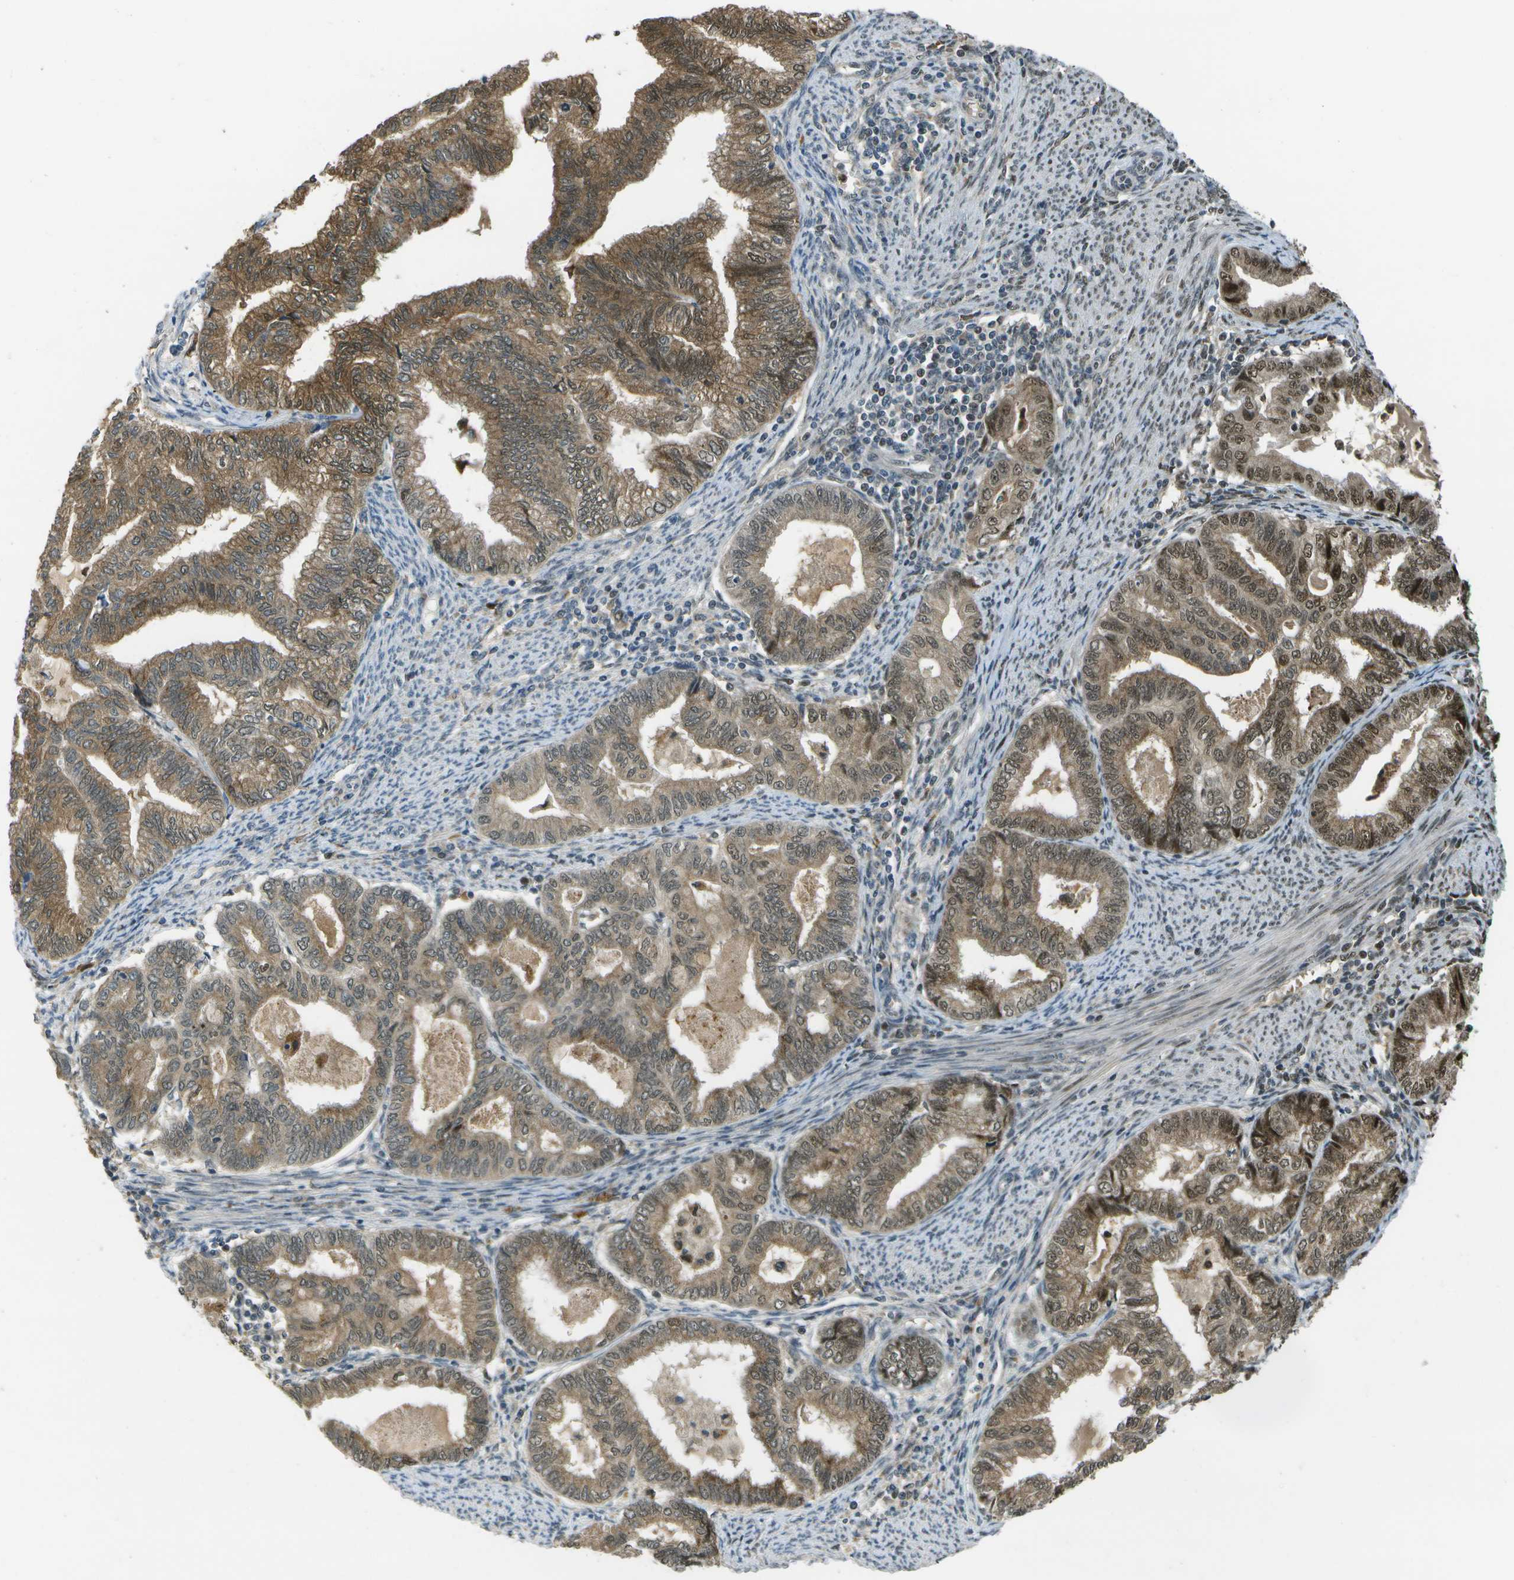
{"staining": {"intensity": "moderate", "quantity": ">75%", "location": "cytoplasmic/membranous,nuclear"}, "tissue": "endometrial cancer", "cell_type": "Tumor cells", "image_type": "cancer", "snomed": [{"axis": "morphology", "description": "Adenocarcinoma, NOS"}, {"axis": "topography", "description": "Endometrium"}], "caption": "Protein expression analysis of adenocarcinoma (endometrial) reveals moderate cytoplasmic/membranous and nuclear expression in about >75% of tumor cells.", "gene": "GANC", "patient": {"sex": "female", "age": 79}}